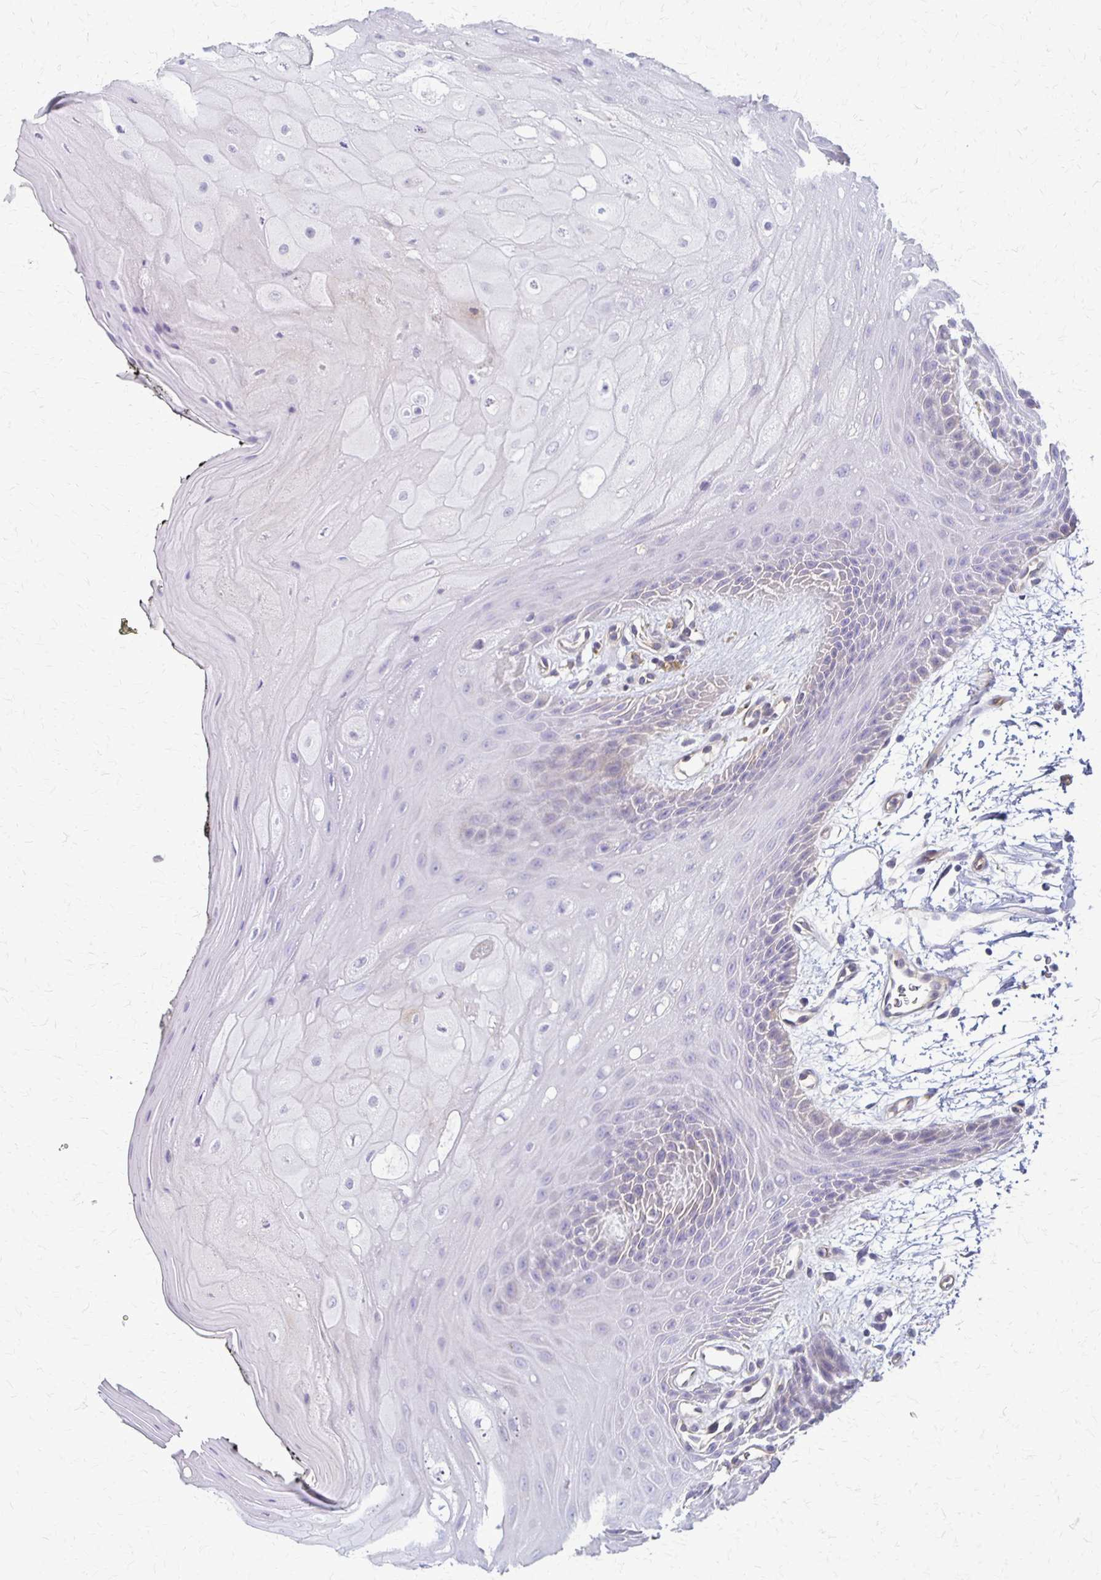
{"staining": {"intensity": "negative", "quantity": "none", "location": "none"}, "tissue": "oral mucosa", "cell_type": "Squamous epithelial cells", "image_type": "normal", "snomed": [{"axis": "morphology", "description": "Normal tissue, NOS"}, {"axis": "topography", "description": "Oral tissue"}, {"axis": "topography", "description": "Tounge, NOS"}], "caption": "A high-resolution micrograph shows immunohistochemistry staining of unremarkable oral mucosa, which shows no significant positivity in squamous epithelial cells.", "gene": "RHOC", "patient": {"sex": "female", "age": 59}}